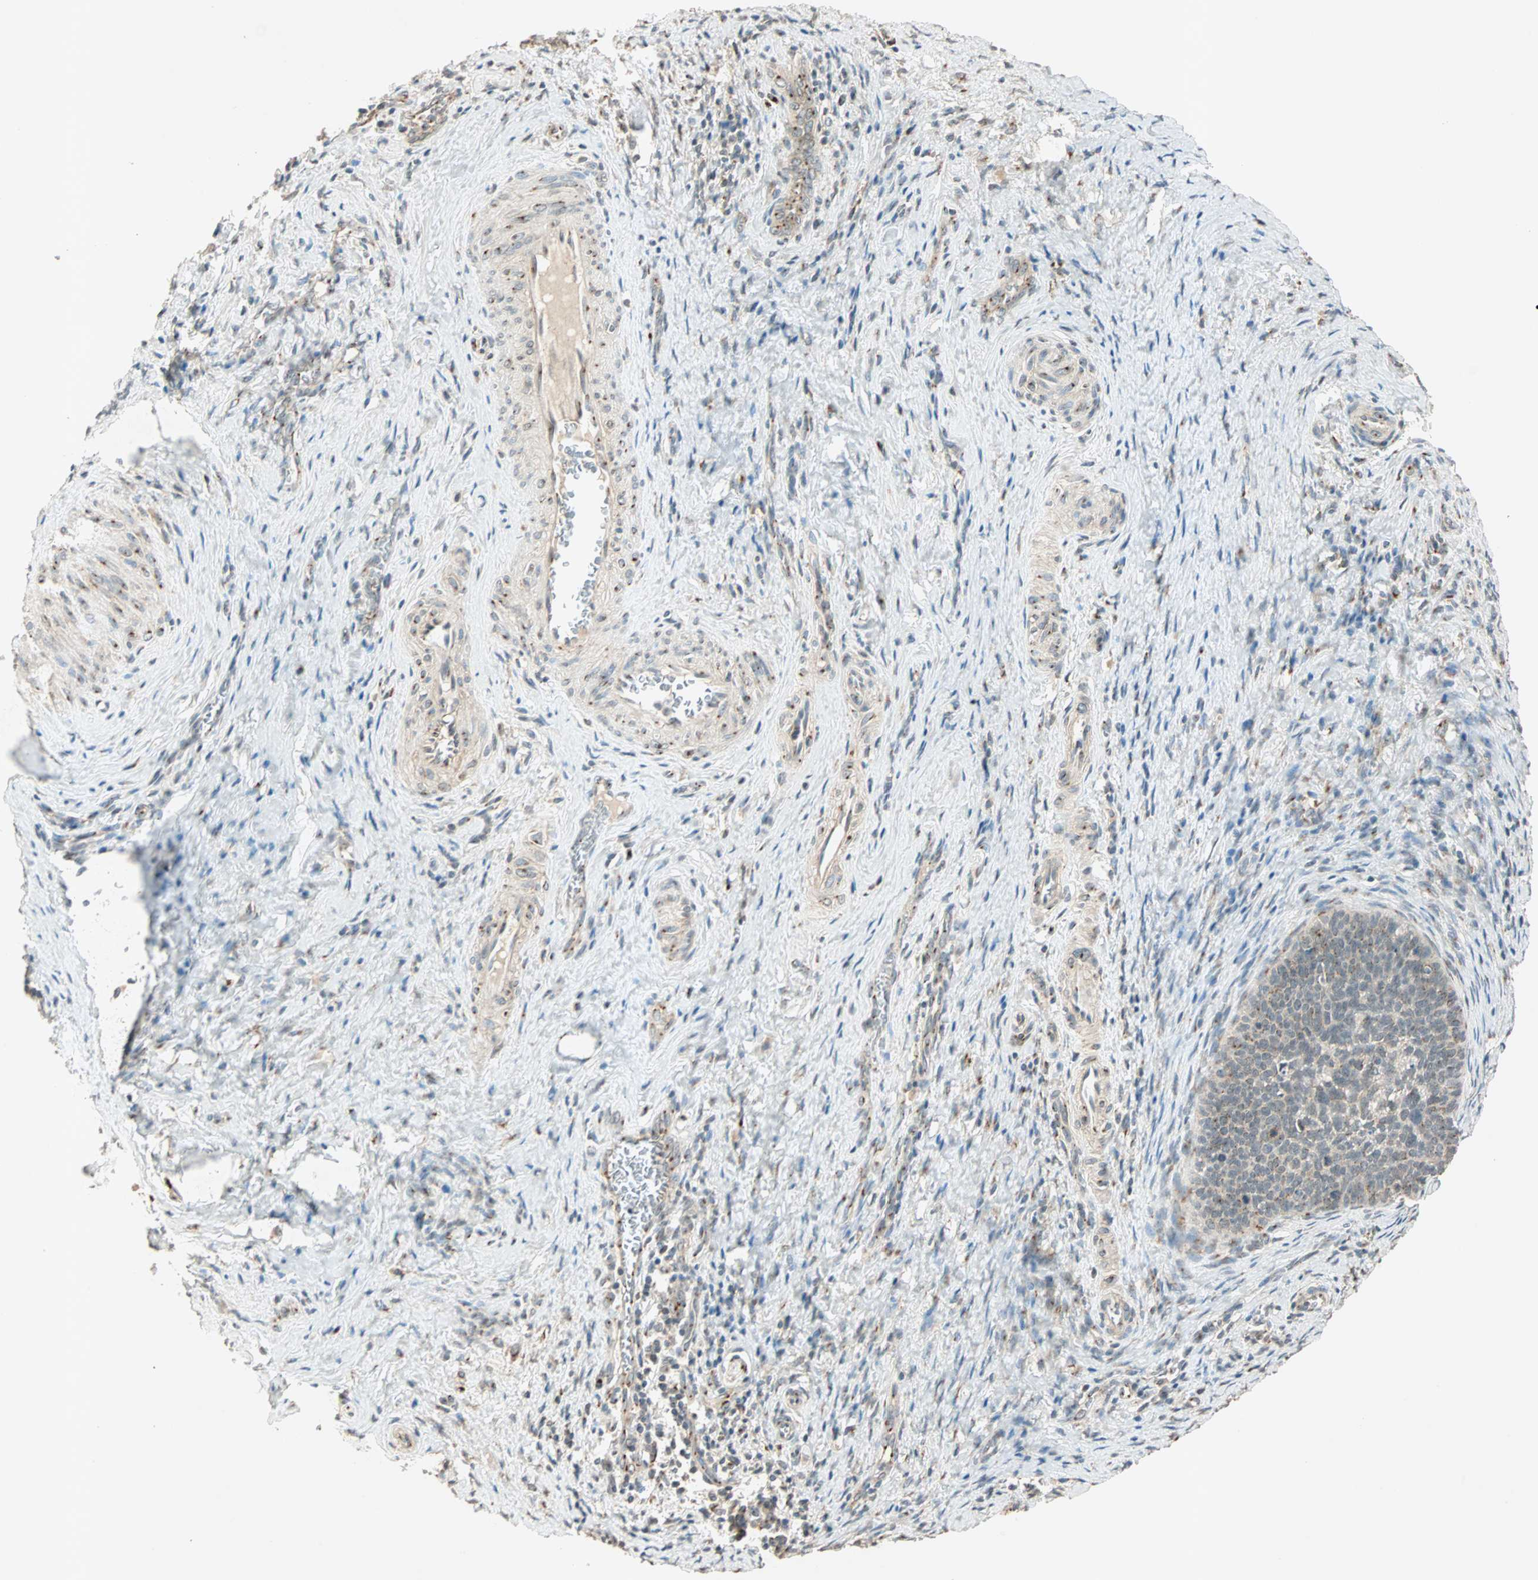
{"staining": {"intensity": "weak", "quantity": "25%-75%", "location": "nuclear"}, "tissue": "cervical cancer", "cell_type": "Tumor cells", "image_type": "cancer", "snomed": [{"axis": "morphology", "description": "Squamous cell carcinoma, NOS"}, {"axis": "topography", "description": "Cervix"}], "caption": "Immunohistochemical staining of human cervical cancer reveals low levels of weak nuclear positivity in approximately 25%-75% of tumor cells. The staining was performed using DAB to visualize the protein expression in brown, while the nuclei were stained in blue with hematoxylin (Magnification: 20x).", "gene": "PRDM2", "patient": {"sex": "female", "age": 33}}